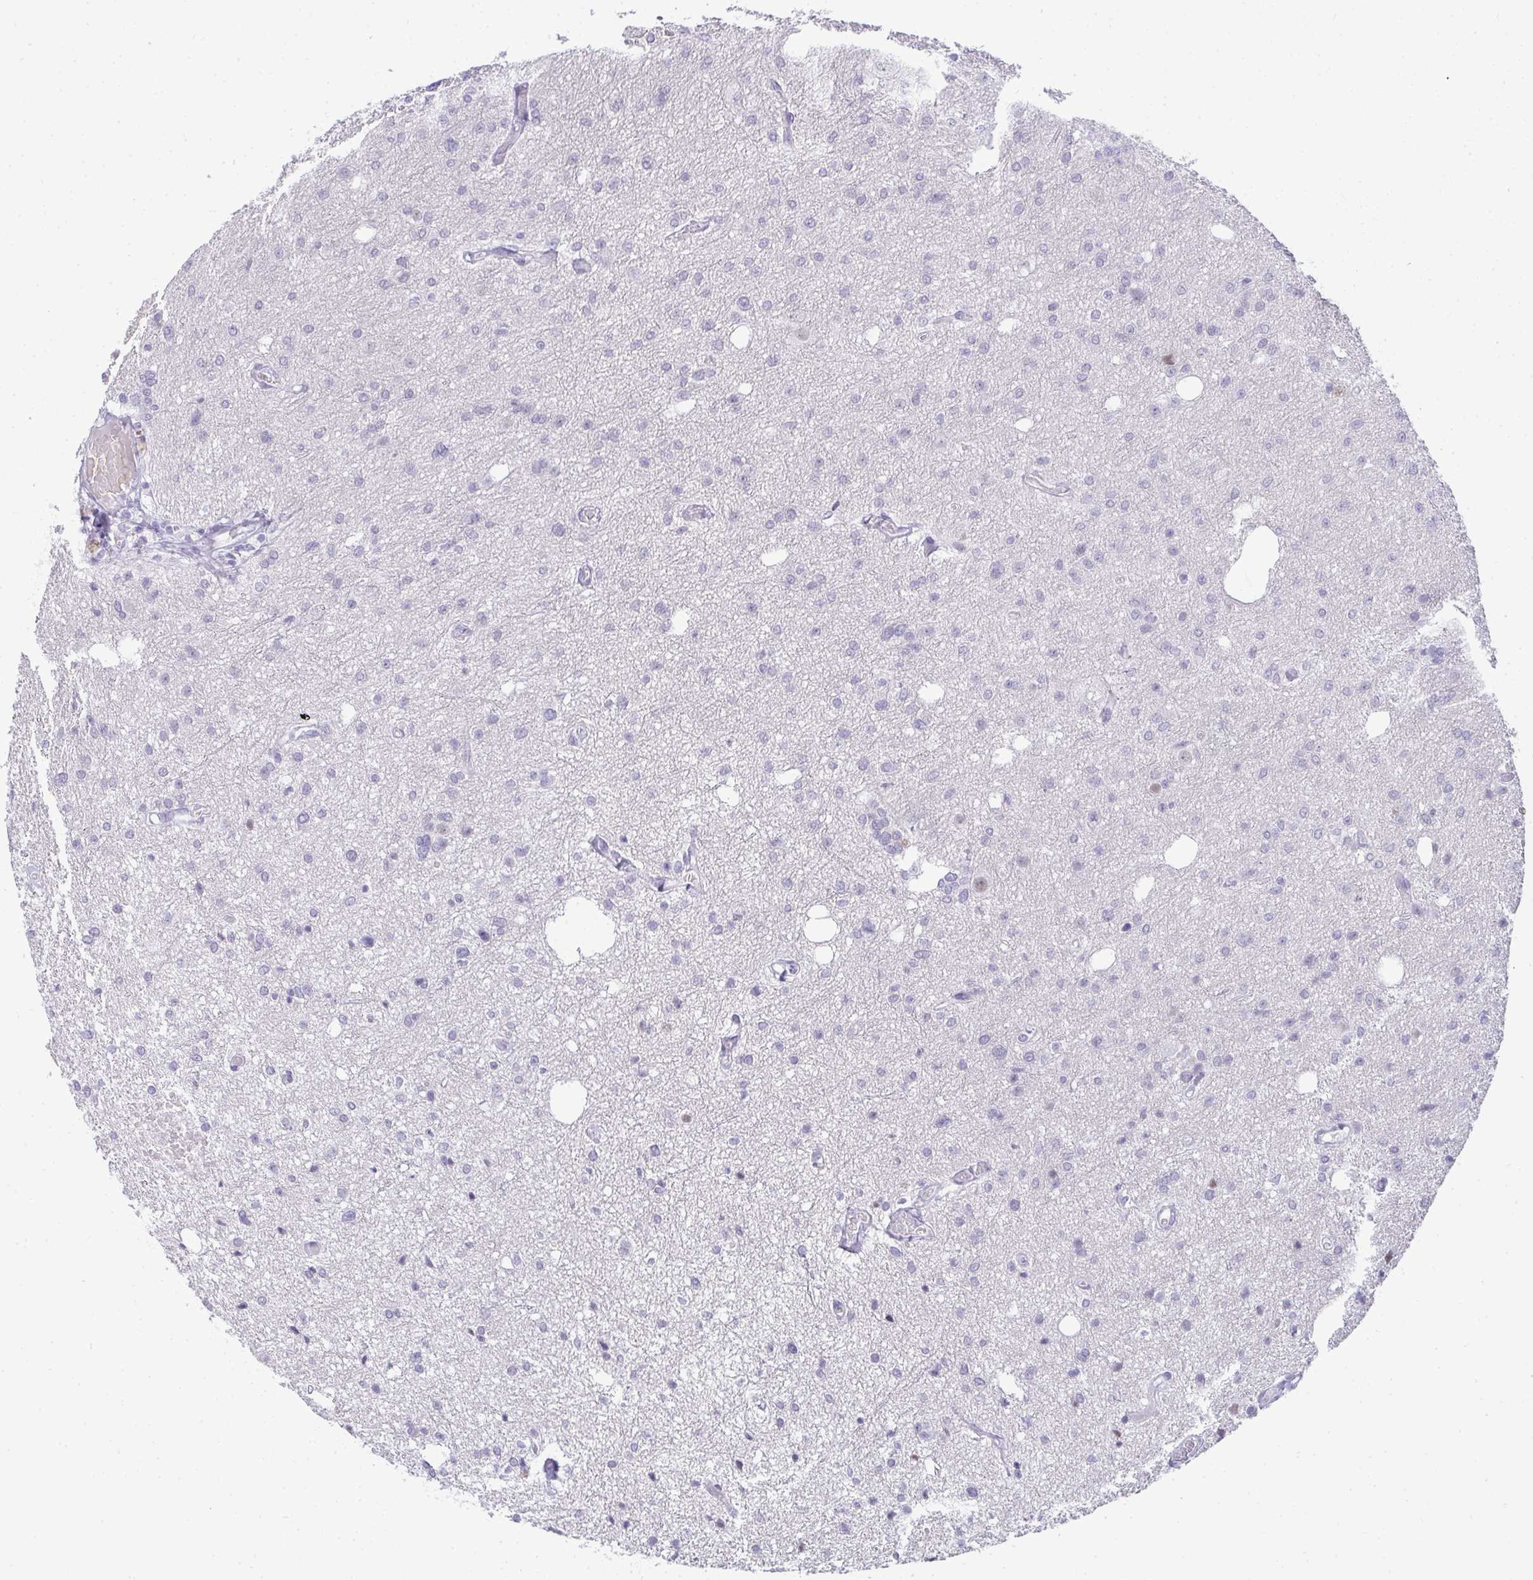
{"staining": {"intensity": "negative", "quantity": "none", "location": "none"}, "tissue": "glioma", "cell_type": "Tumor cells", "image_type": "cancer", "snomed": [{"axis": "morphology", "description": "Glioma, malignant, Low grade"}, {"axis": "topography", "description": "Brain"}], "caption": "This is a image of immunohistochemistry staining of glioma, which shows no expression in tumor cells.", "gene": "PLA2G1B", "patient": {"sex": "male", "age": 26}}